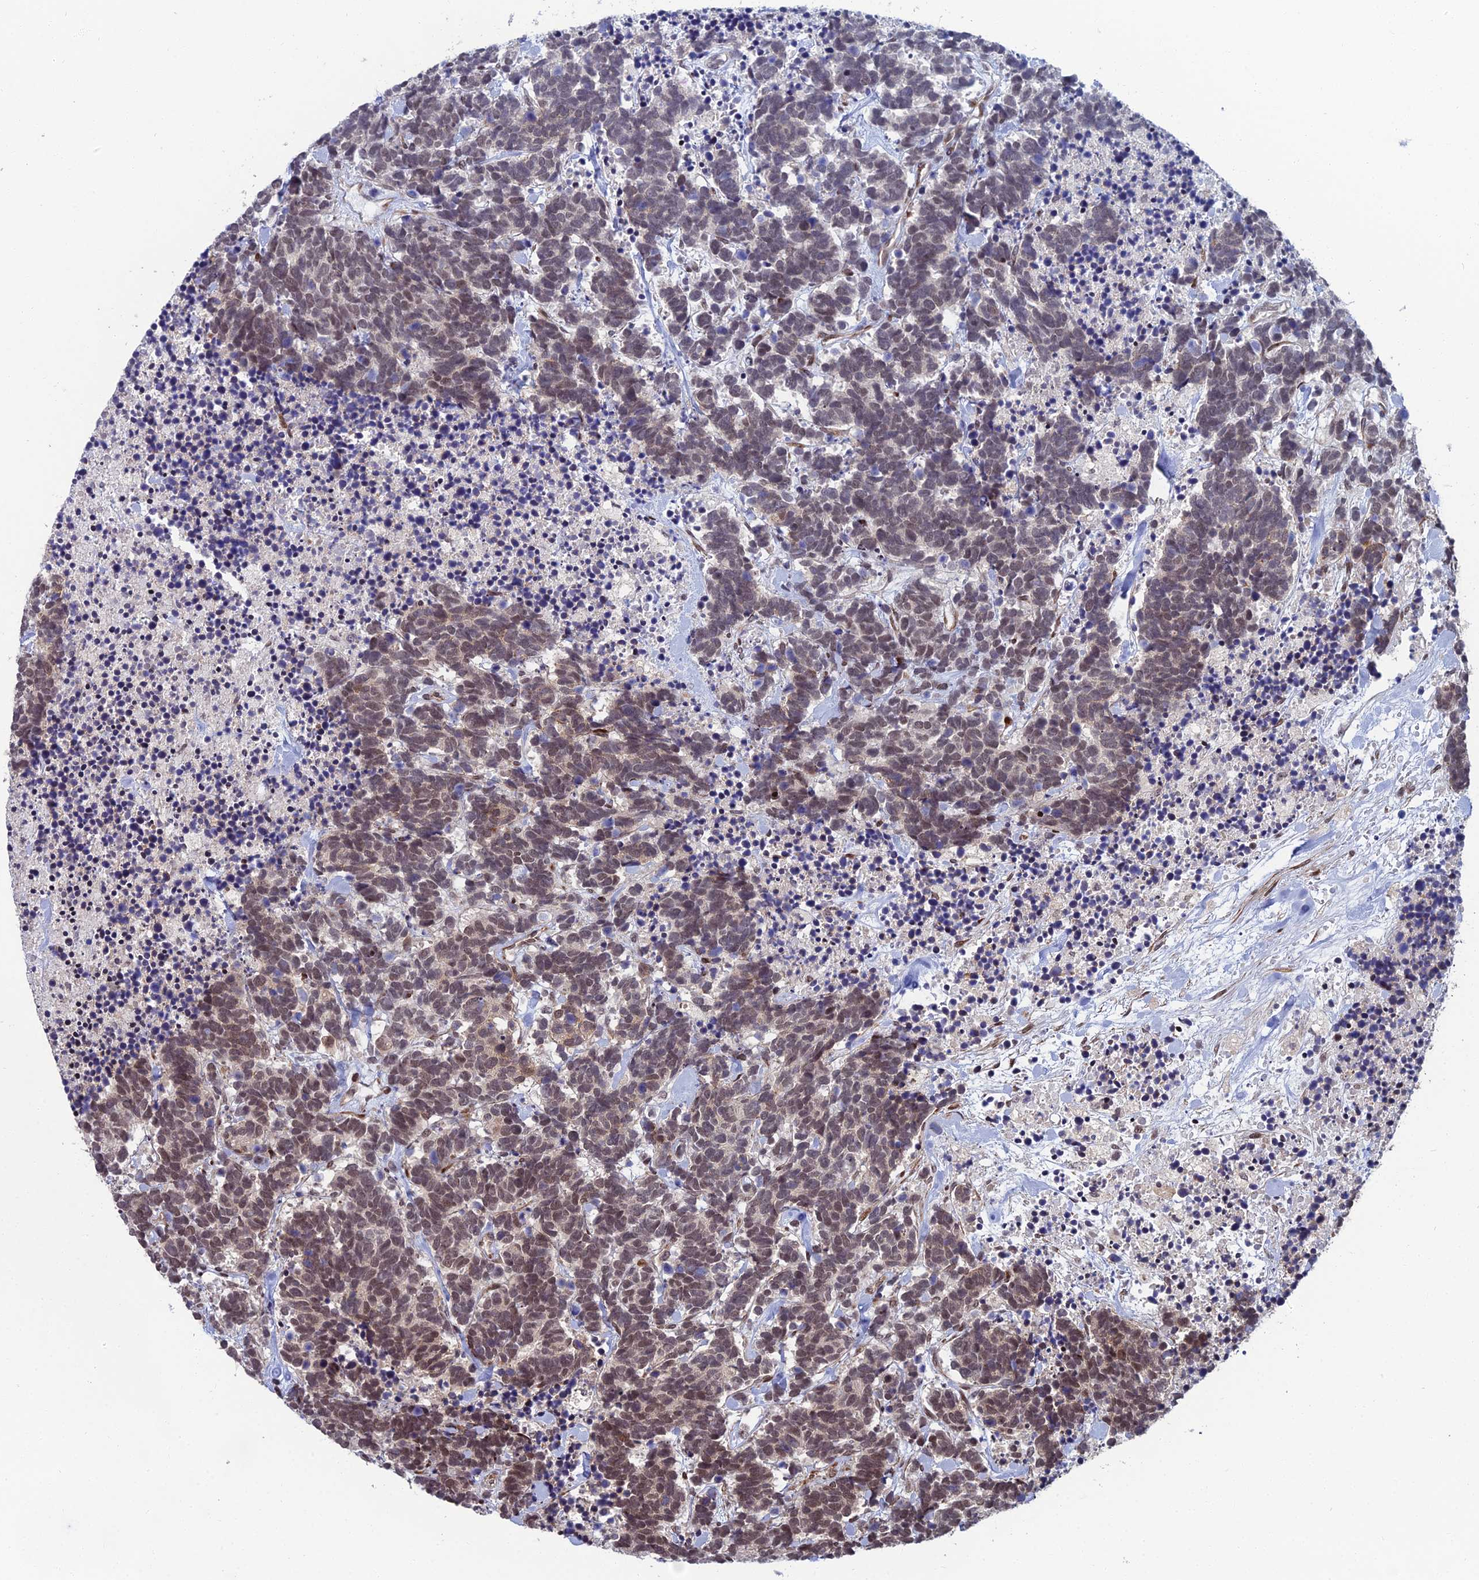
{"staining": {"intensity": "weak", "quantity": "25%-75%", "location": "nuclear"}, "tissue": "carcinoid", "cell_type": "Tumor cells", "image_type": "cancer", "snomed": [{"axis": "morphology", "description": "Carcinoma, NOS"}, {"axis": "morphology", "description": "Carcinoid, malignant, NOS"}, {"axis": "topography", "description": "Prostate"}], "caption": "The histopathology image exhibits staining of carcinoid, revealing weak nuclear protein expression (brown color) within tumor cells.", "gene": "ZNF668", "patient": {"sex": "male", "age": 57}}